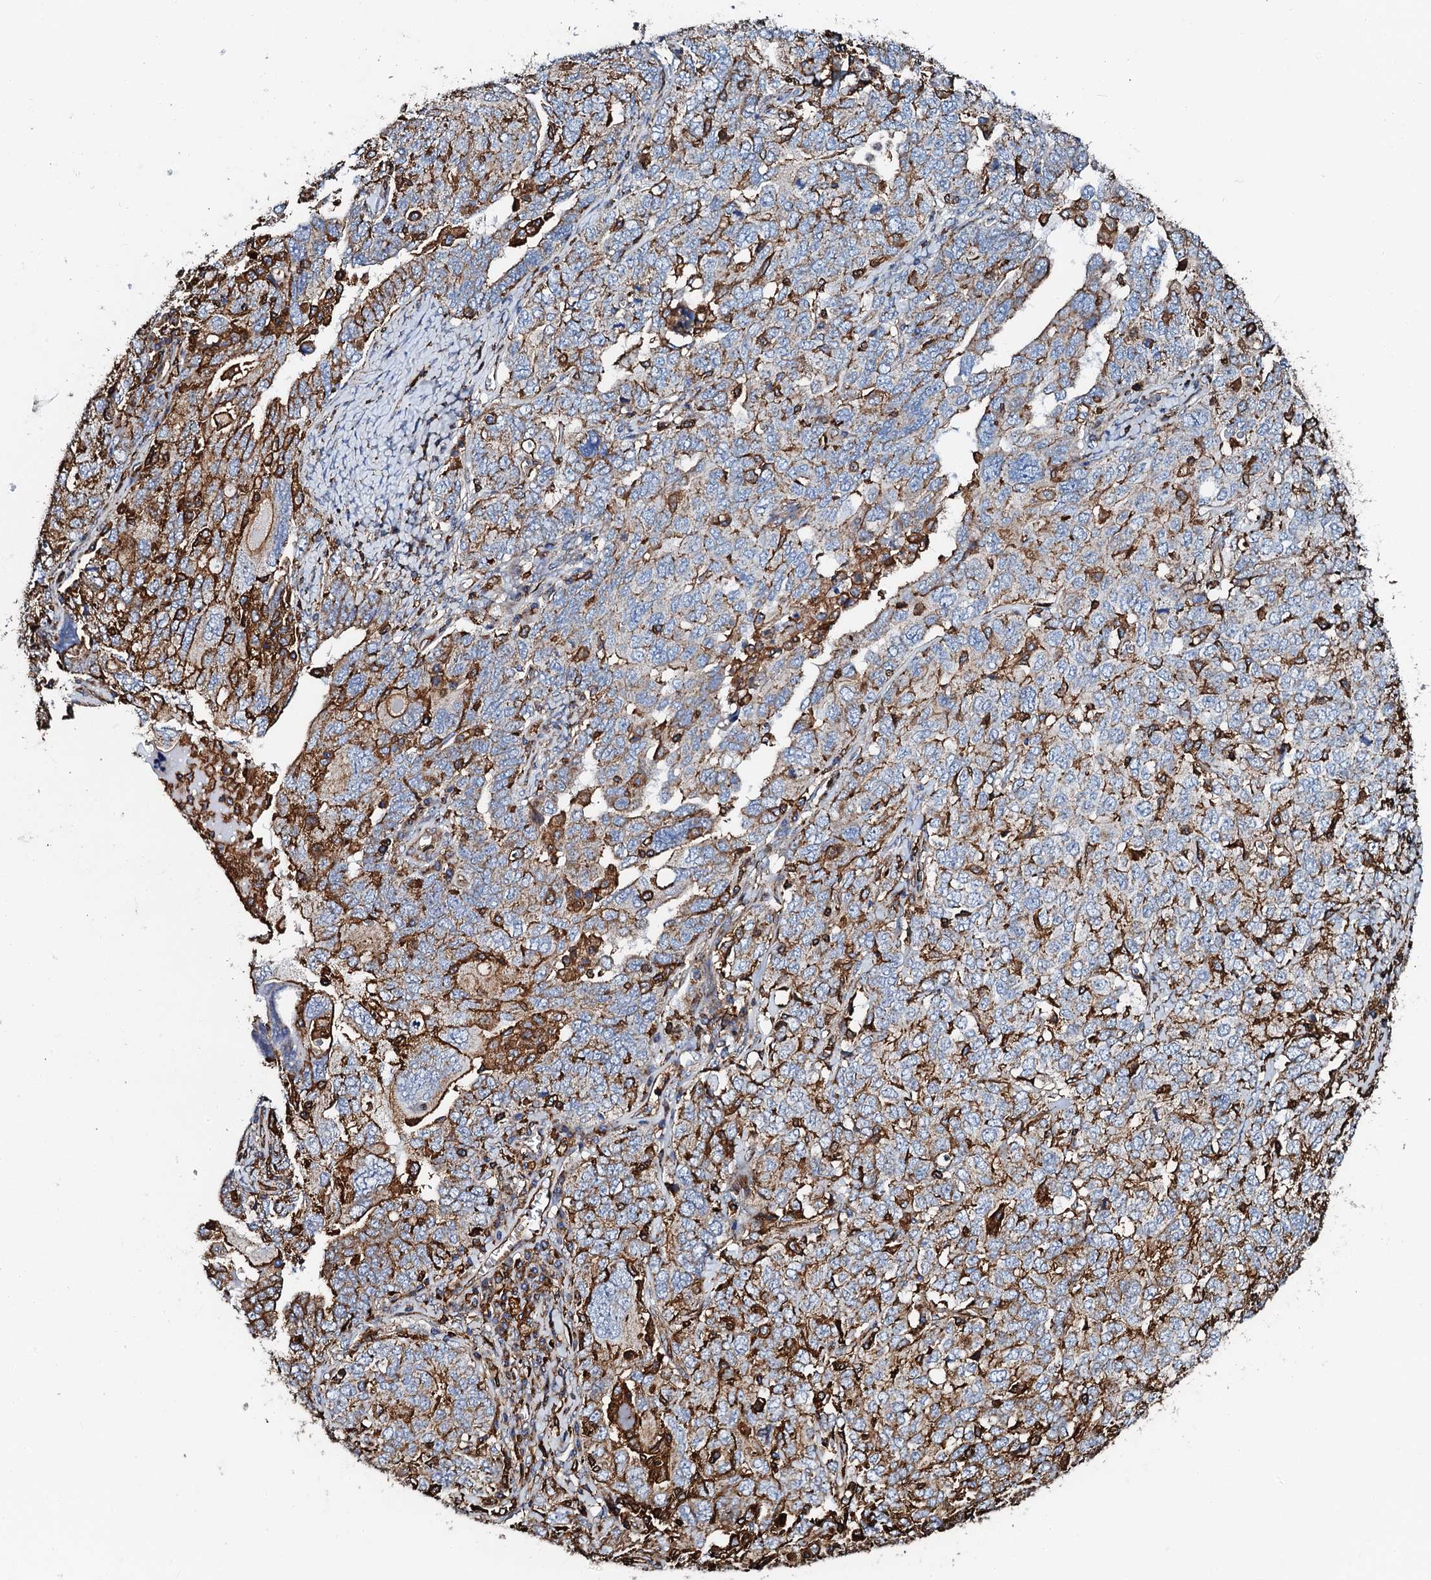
{"staining": {"intensity": "strong", "quantity": "<25%", "location": "cytoplasmic/membranous"}, "tissue": "ovarian cancer", "cell_type": "Tumor cells", "image_type": "cancer", "snomed": [{"axis": "morphology", "description": "Carcinoma, endometroid"}, {"axis": "topography", "description": "Ovary"}], "caption": "High-magnification brightfield microscopy of ovarian cancer (endometroid carcinoma) stained with DAB (brown) and counterstained with hematoxylin (blue). tumor cells exhibit strong cytoplasmic/membranous expression is identified in approximately<25% of cells. (DAB IHC, brown staining for protein, blue staining for nuclei).", "gene": "INTS10", "patient": {"sex": "female", "age": 62}}